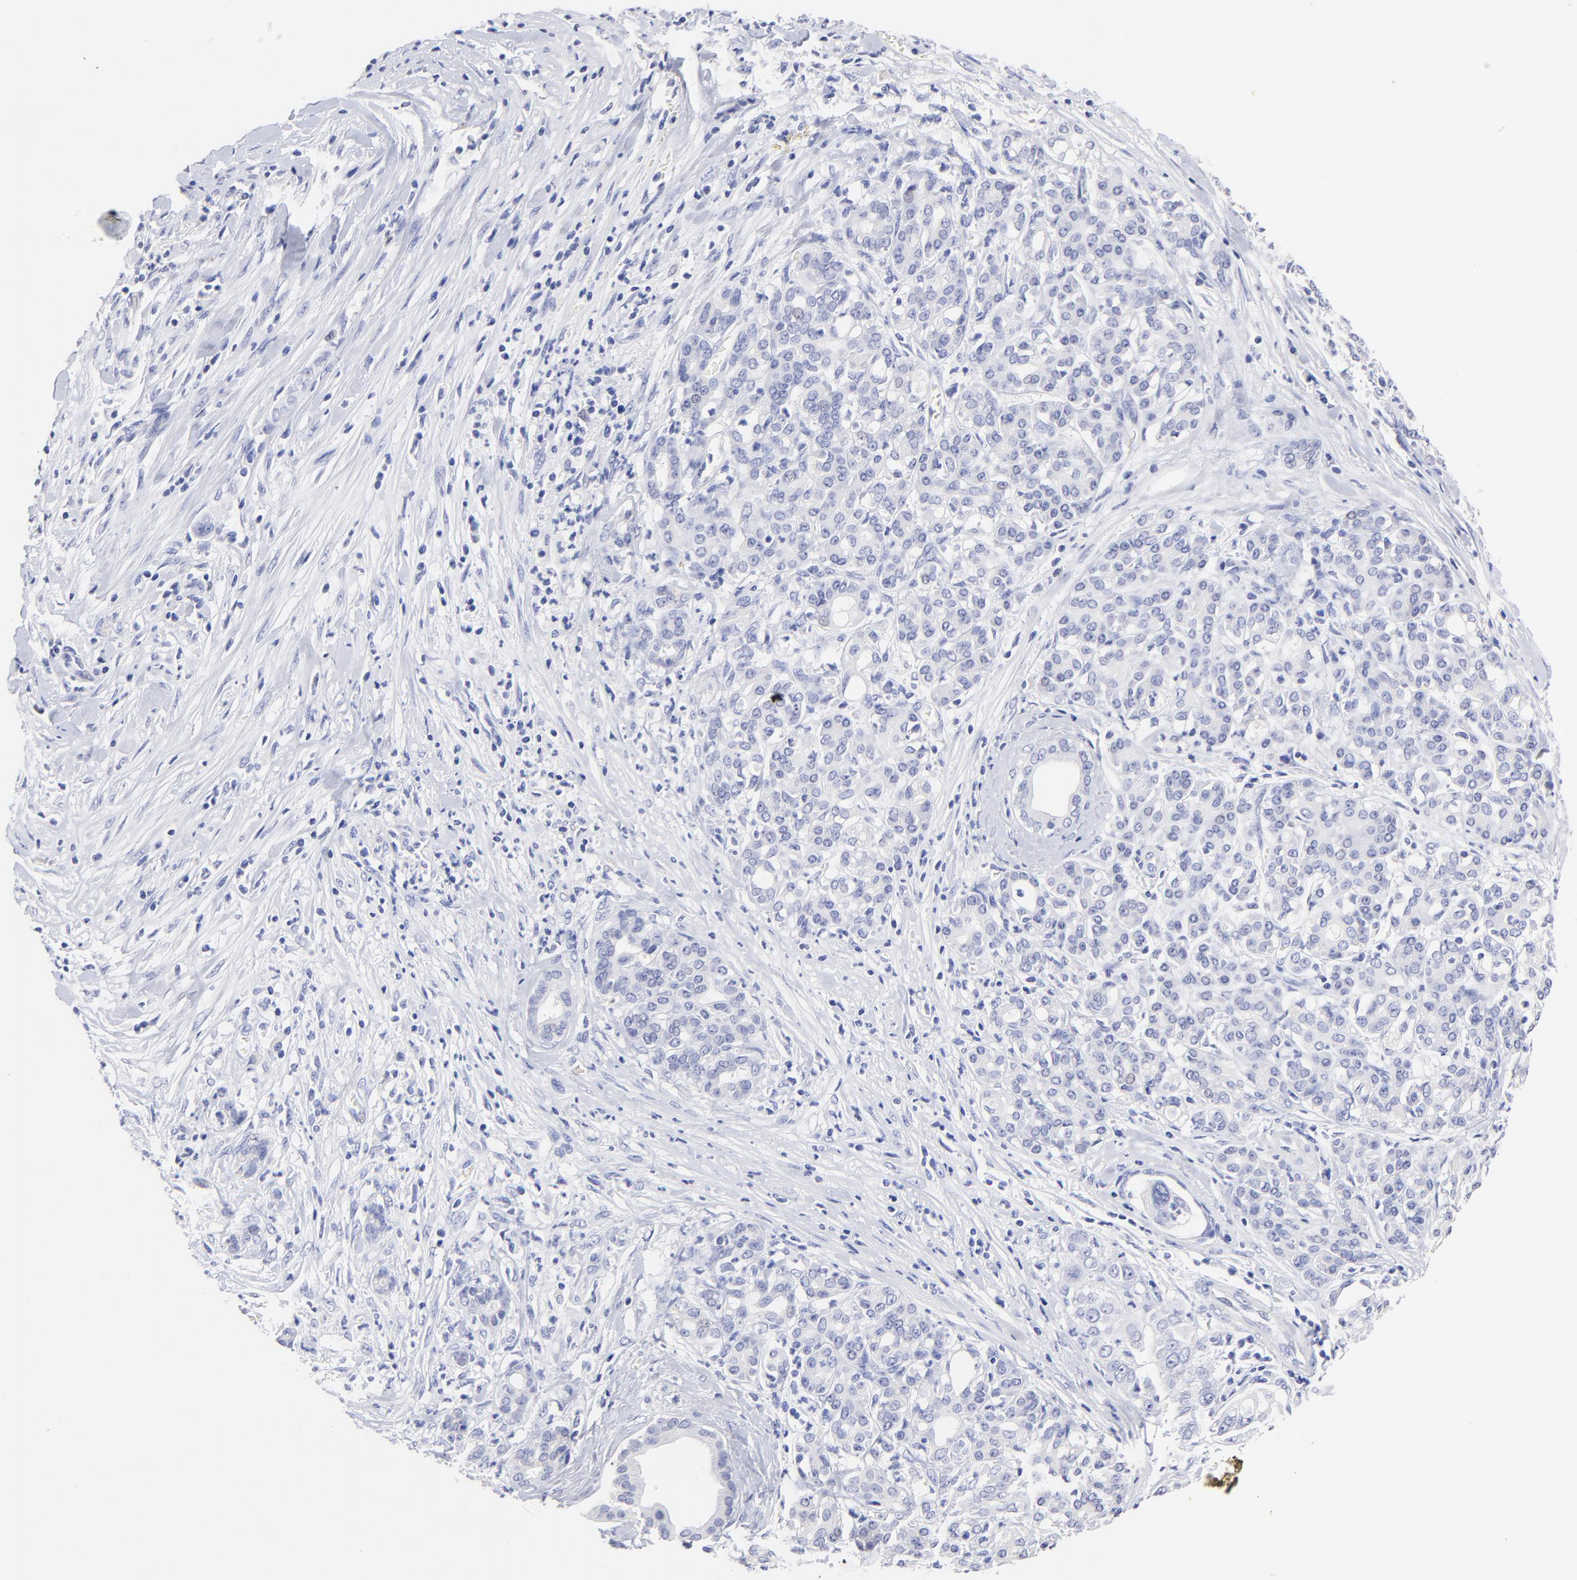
{"staining": {"intensity": "negative", "quantity": "none", "location": "none"}, "tissue": "pancreatic cancer", "cell_type": "Tumor cells", "image_type": "cancer", "snomed": [{"axis": "morphology", "description": "Adenocarcinoma, NOS"}, {"axis": "topography", "description": "Pancreas"}], "caption": "DAB (3,3'-diaminobenzidine) immunohistochemical staining of adenocarcinoma (pancreatic) displays no significant expression in tumor cells.", "gene": "CFAP57", "patient": {"sex": "female", "age": 52}}